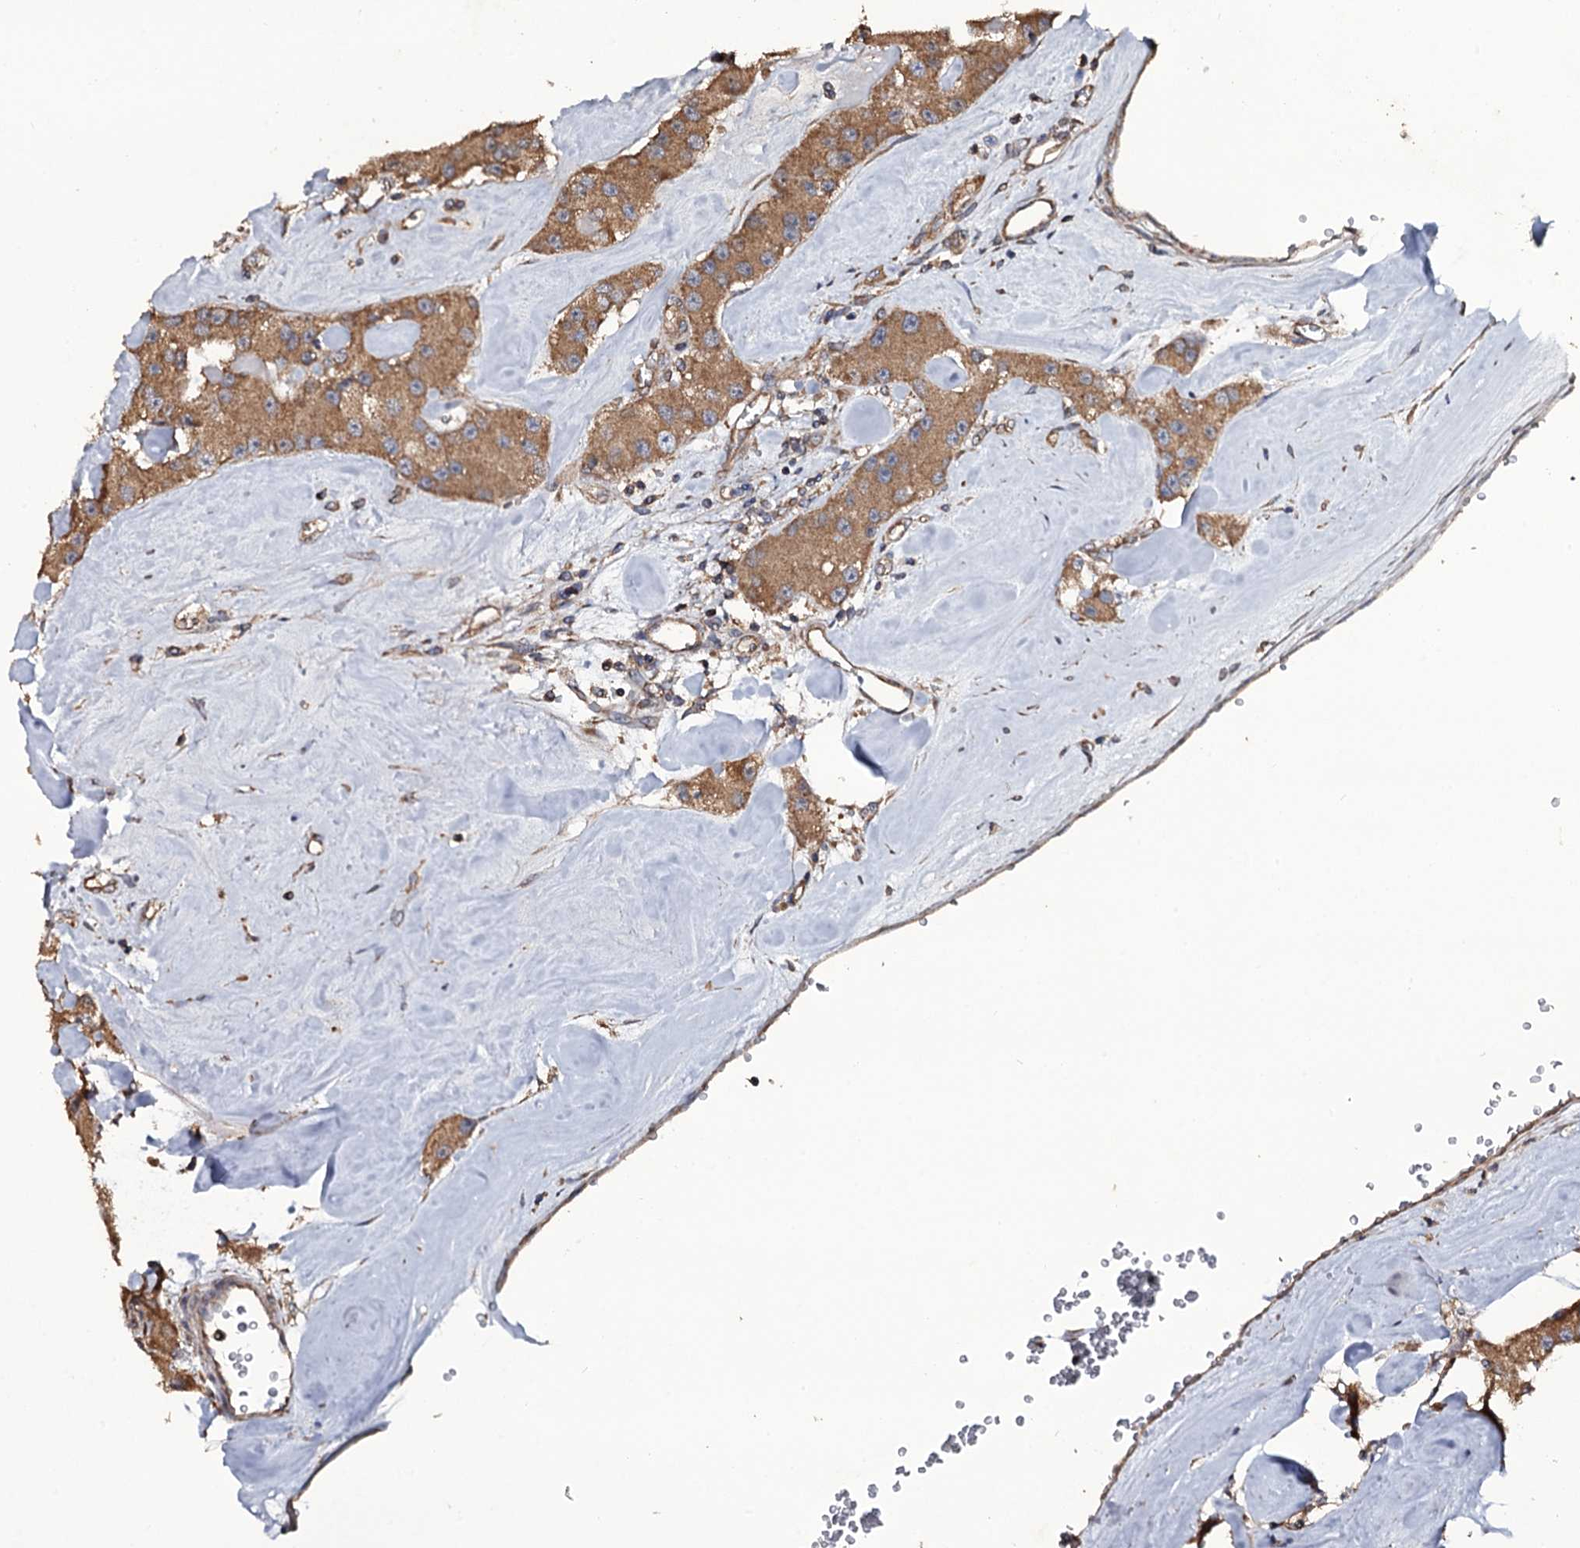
{"staining": {"intensity": "strong", "quantity": ">75%", "location": "cytoplasmic/membranous"}, "tissue": "carcinoid", "cell_type": "Tumor cells", "image_type": "cancer", "snomed": [{"axis": "morphology", "description": "Carcinoid, malignant, NOS"}, {"axis": "topography", "description": "Pancreas"}], "caption": "Carcinoid stained with a protein marker exhibits strong staining in tumor cells.", "gene": "TTC23", "patient": {"sex": "male", "age": 41}}